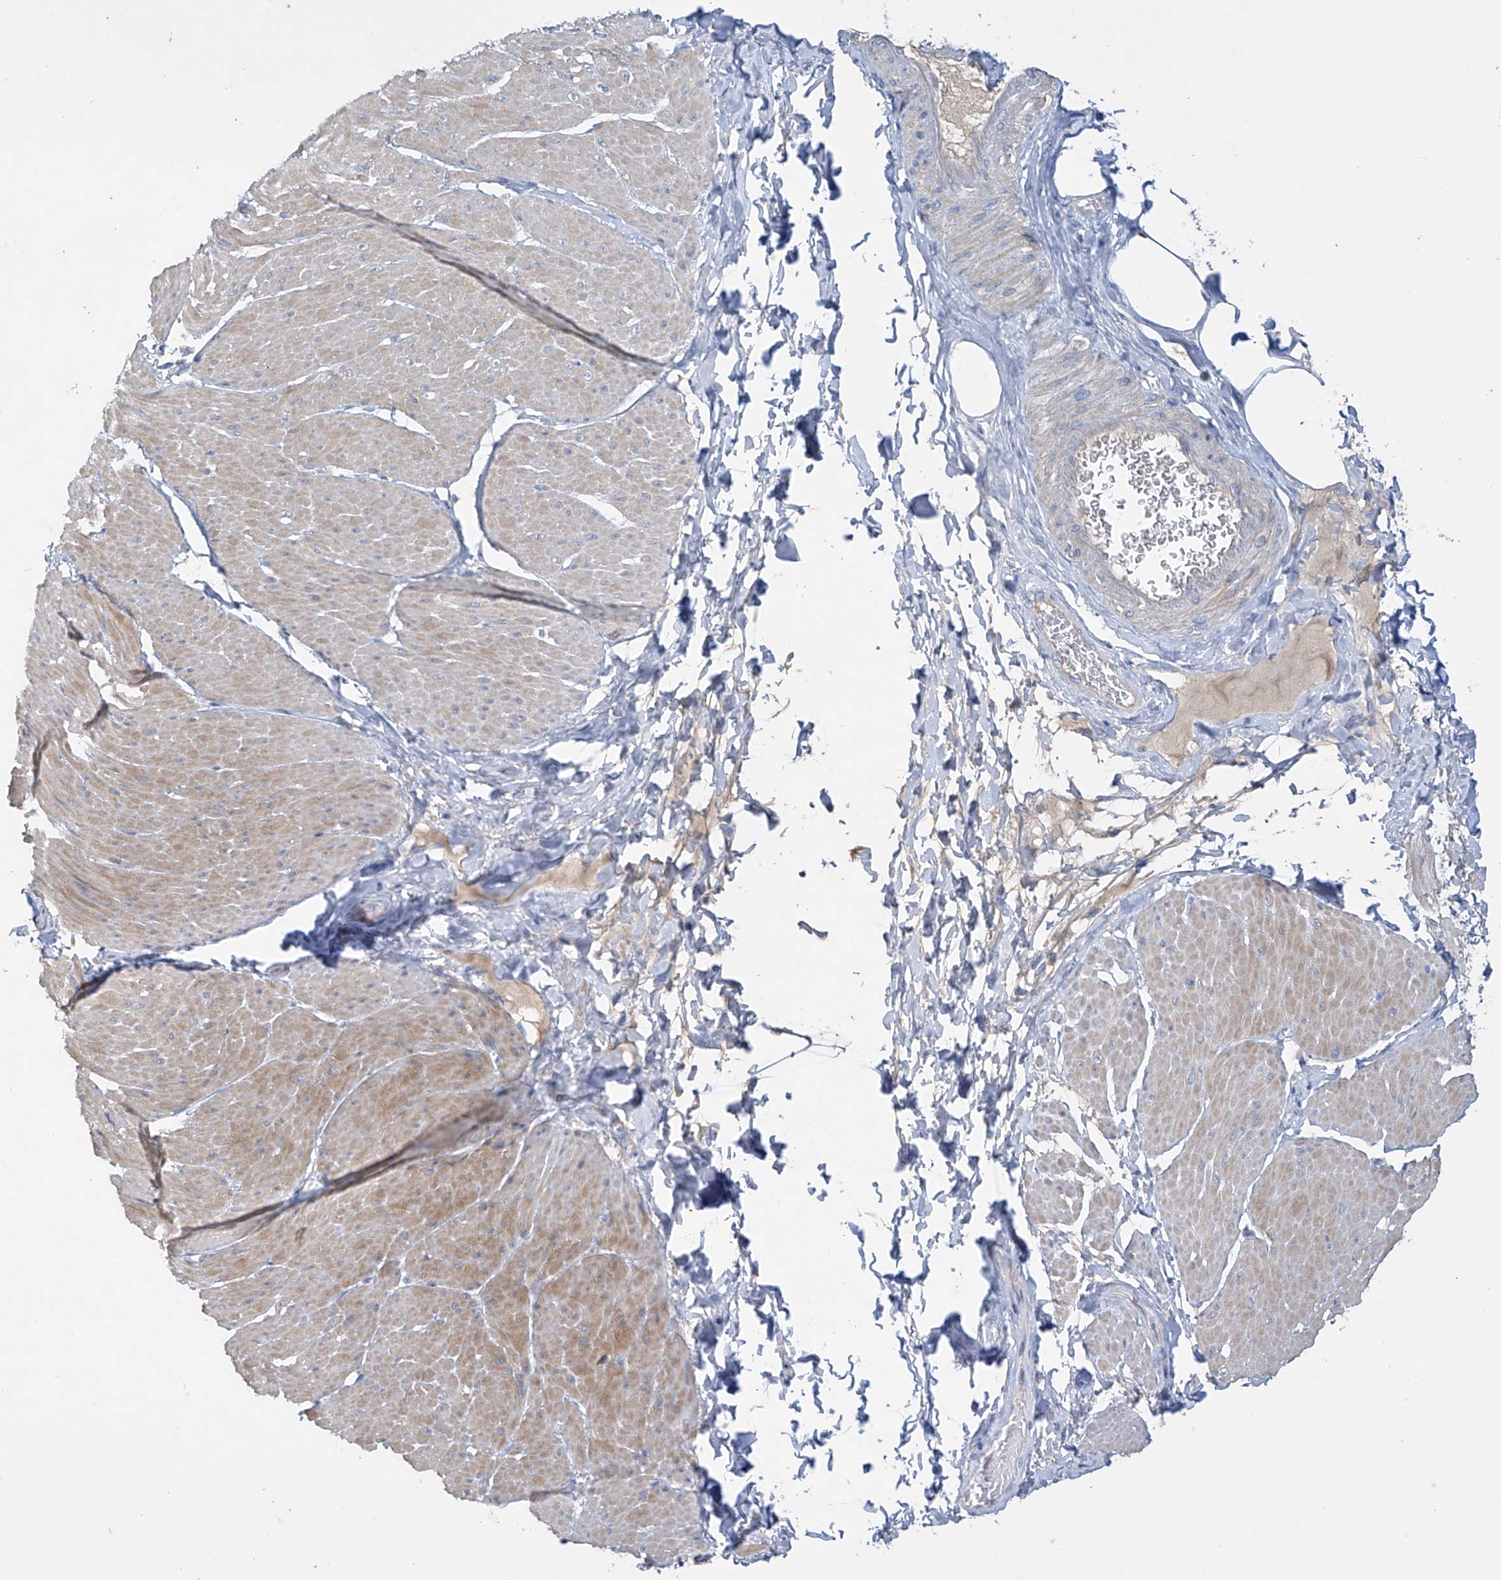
{"staining": {"intensity": "weak", "quantity": "25%-75%", "location": "cytoplasmic/membranous"}, "tissue": "smooth muscle", "cell_type": "Smooth muscle cells", "image_type": "normal", "snomed": [{"axis": "morphology", "description": "Urothelial carcinoma, High grade"}, {"axis": "topography", "description": "Urinary bladder"}], "caption": "High-magnification brightfield microscopy of normal smooth muscle stained with DAB (3,3'-diaminobenzidine) (brown) and counterstained with hematoxylin (blue). smooth muscle cells exhibit weak cytoplasmic/membranous expression is seen in about25%-75% of cells.", "gene": "PRSS12", "patient": {"sex": "male", "age": 46}}